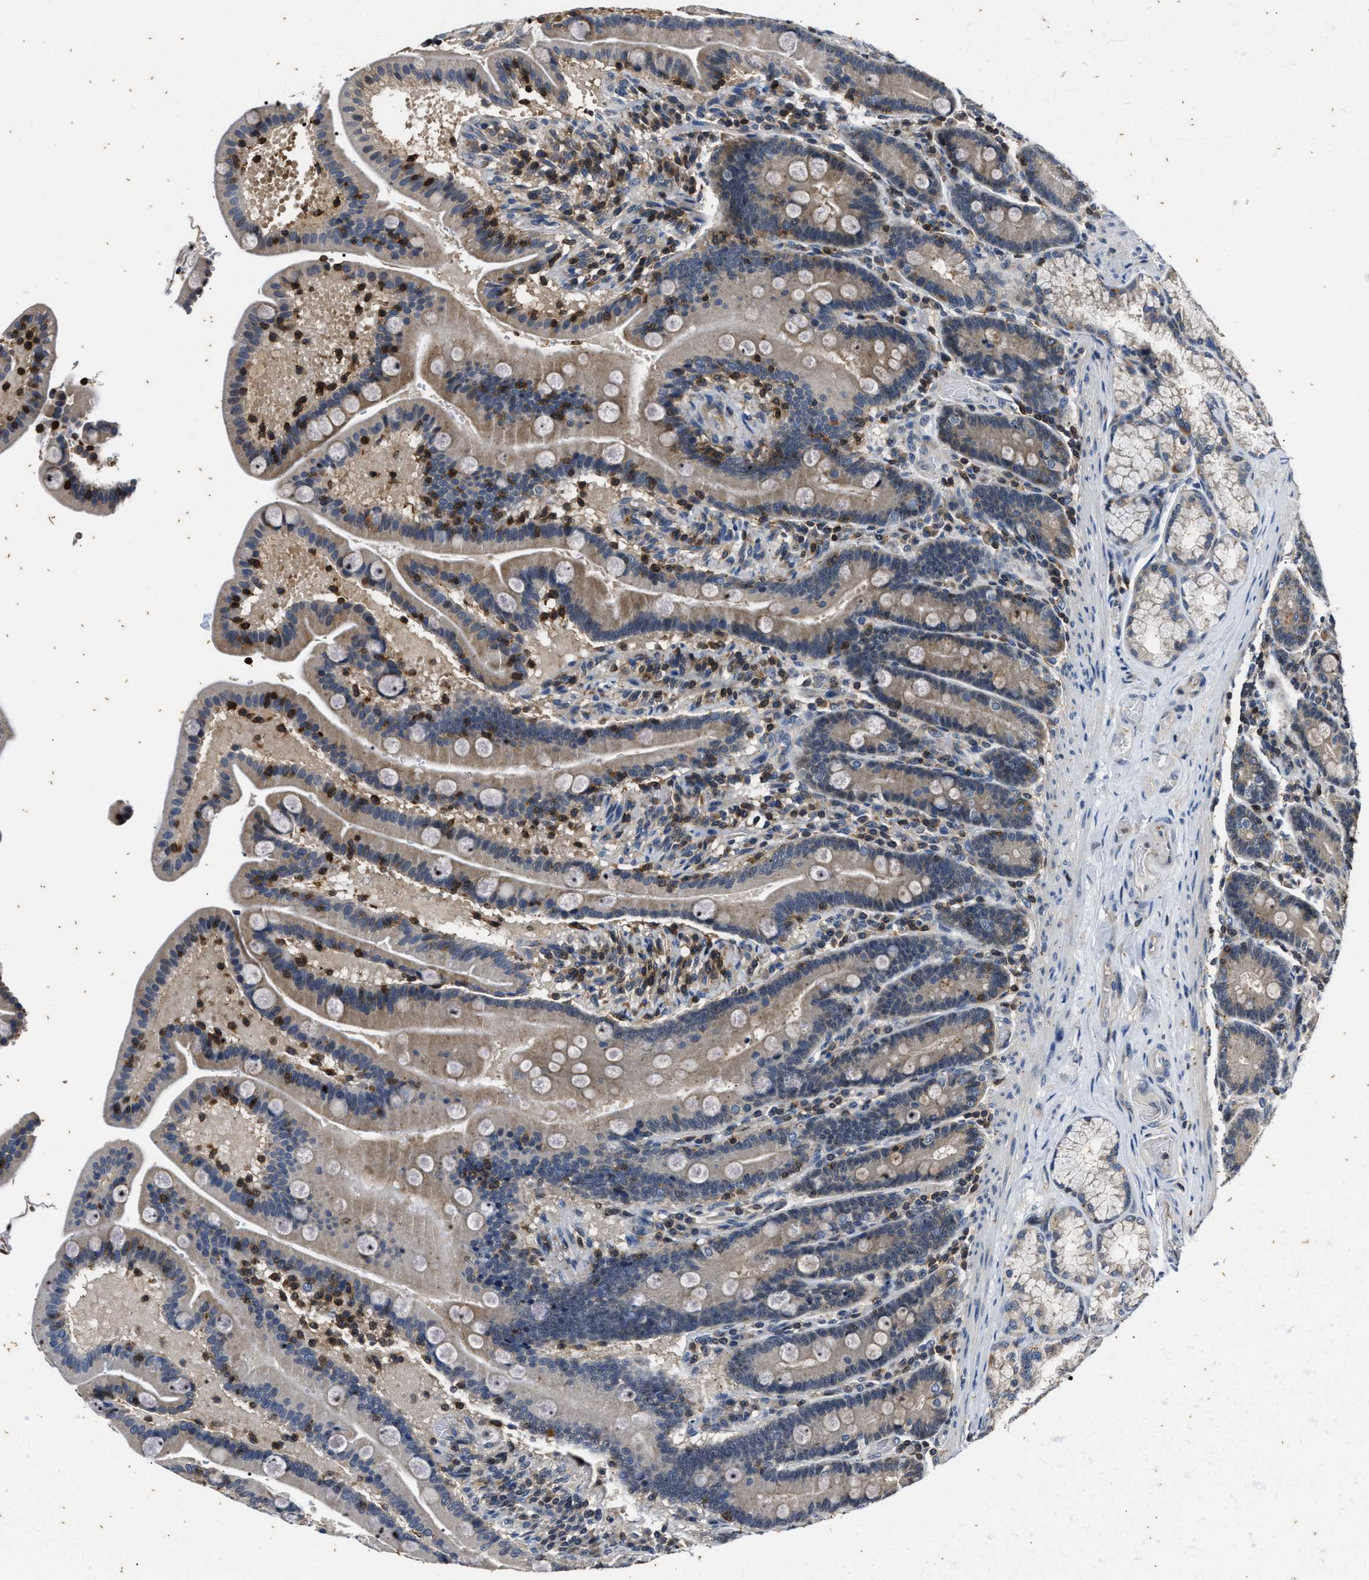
{"staining": {"intensity": "negative", "quantity": "none", "location": "none"}, "tissue": "duodenum", "cell_type": "Glandular cells", "image_type": "normal", "snomed": [{"axis": "morphology", "description": "Normal tissue, NOS"}, {"axis": "topography", "description": "Duodenum"}], "caption": "Image shows no significant protein positivity in glandular cells of normal duodenum. (DAB (3,3'-diaminobenzidine) immunohistochemistry visualized using brightfield microscopy, high magnification).", "gene": "PTPN7", "patient": {"sex": "male", "age": 54}}